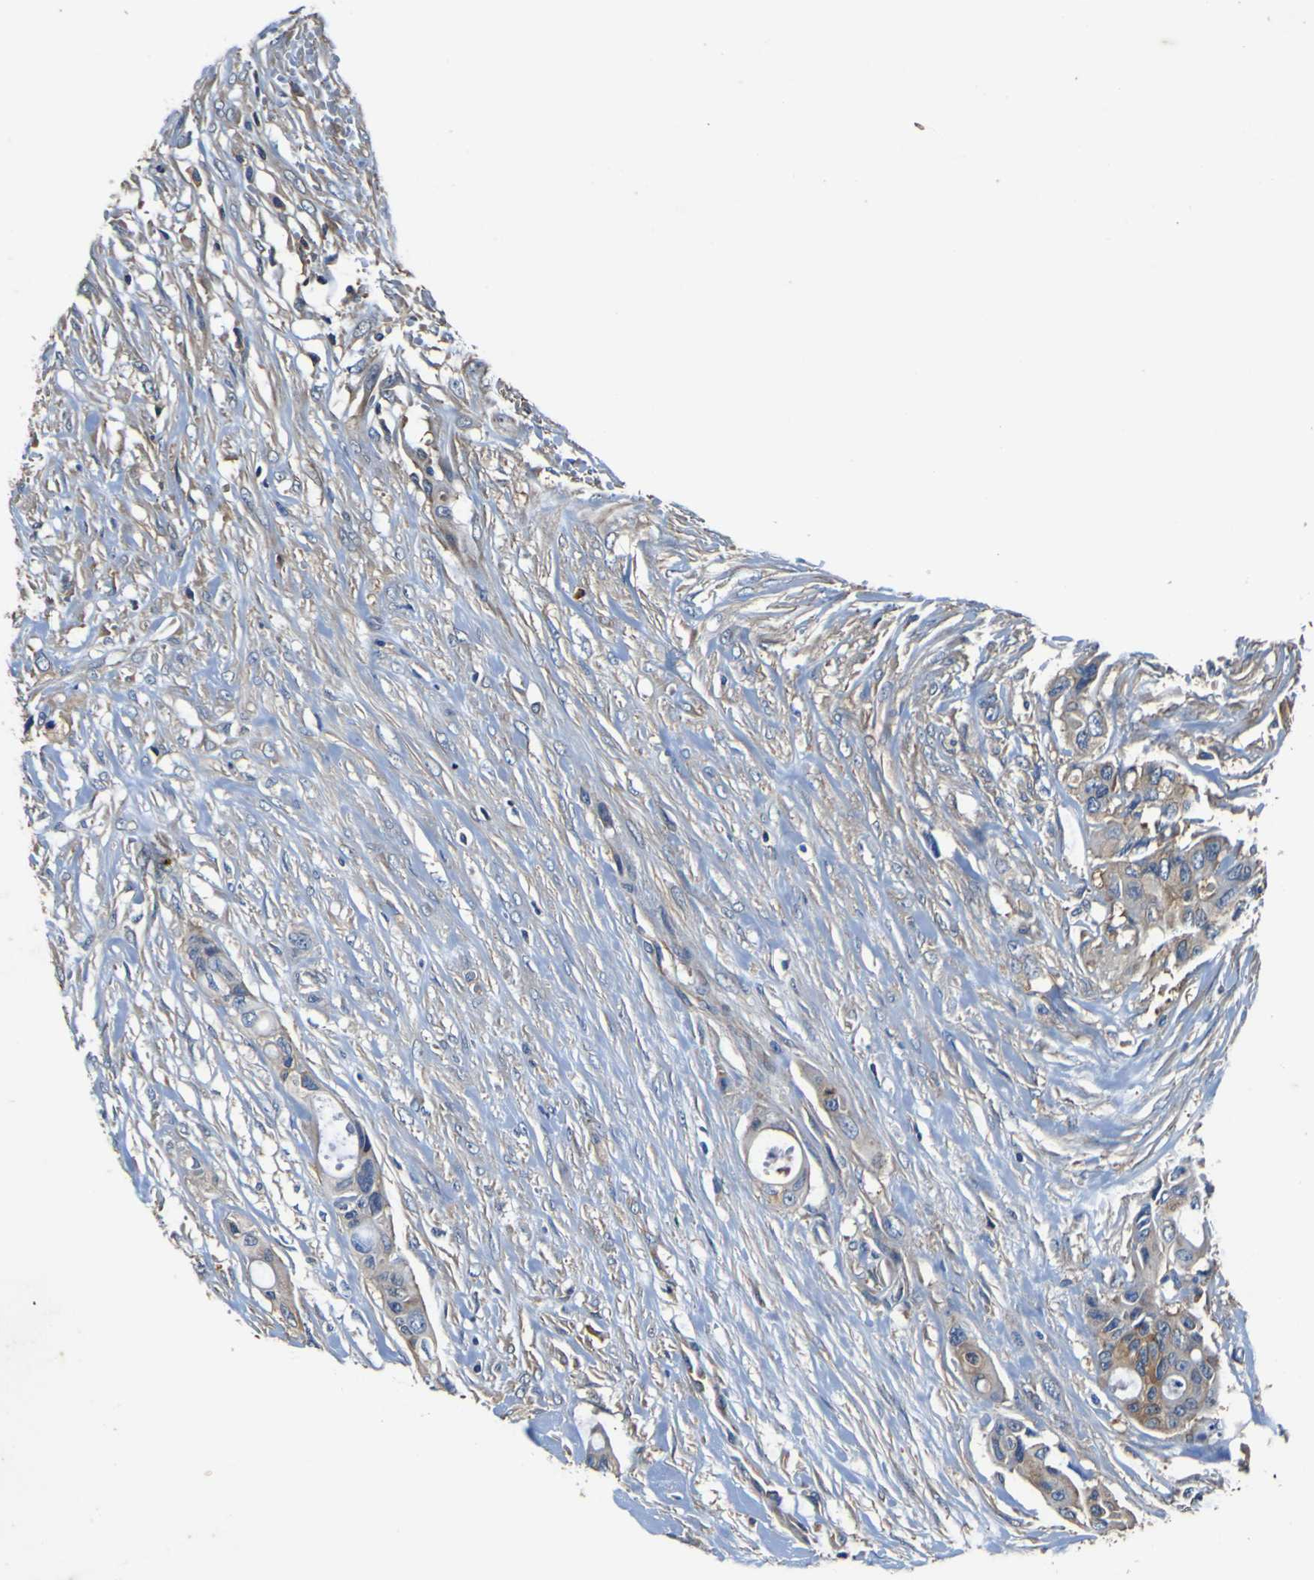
{"staining": {"intensity": "weak", "quantity": ">75%", "location": "cytoplasmic/membranous"}, "tissue": "colorectal cancer", "cell_type": "Tumor cells", "image_type": "cancer", "snomed": [{"axis": "morphology", "description": "Adenocarcinoma, NOS"}, {"axis": "topography", "description": "Colon"}], "caption": "DAB immunohistochemical staining of colorectal adenocarcinoma displays weak cytoplasmic/membranous protein expression in about >75% of tumor cells.", "gene": "CNR2", "patient": {"sex": "female", "age": 57}}